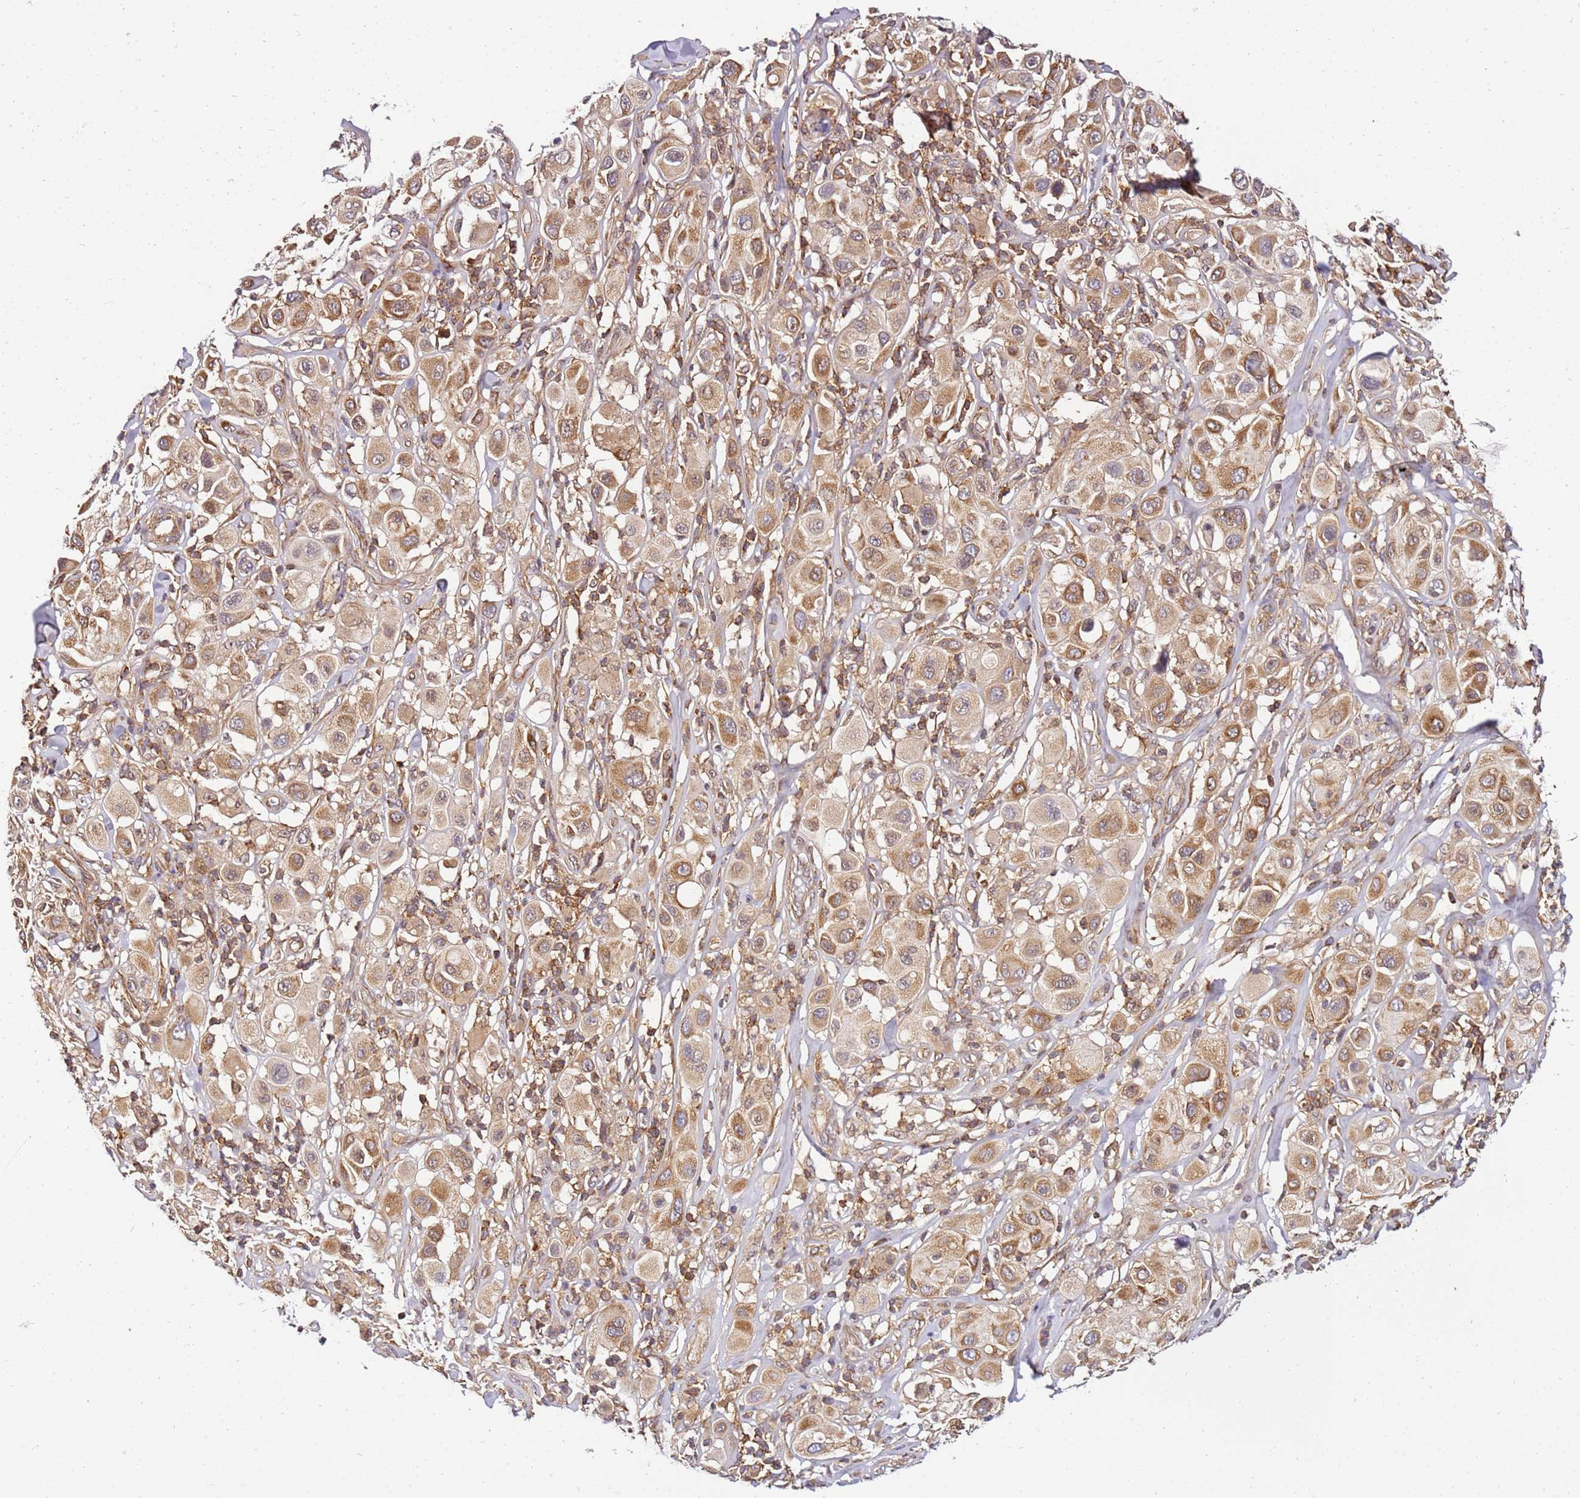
{"staining": {"intensity": "weak", "quantity": ">75%", "location": "cytoplasmic/membranous"}, "tissue": "melanoma", "cell_type": "Tumor cells", "image_type": "cancer", "snomed": [{"axis": "morphology", "description": "Malignant melanoma, Metastatic site"}, {"axis": "topography", "description": "Skin"}], "caption": "Brown immunohistochemical staining in human malignant melanoma (metastatic site) reveals weak cytoplasmic/membranous positivity in about >75% of tumor cells.", "gene": "PIH1D1", "patient": {"sex": "male", "age": 41}}